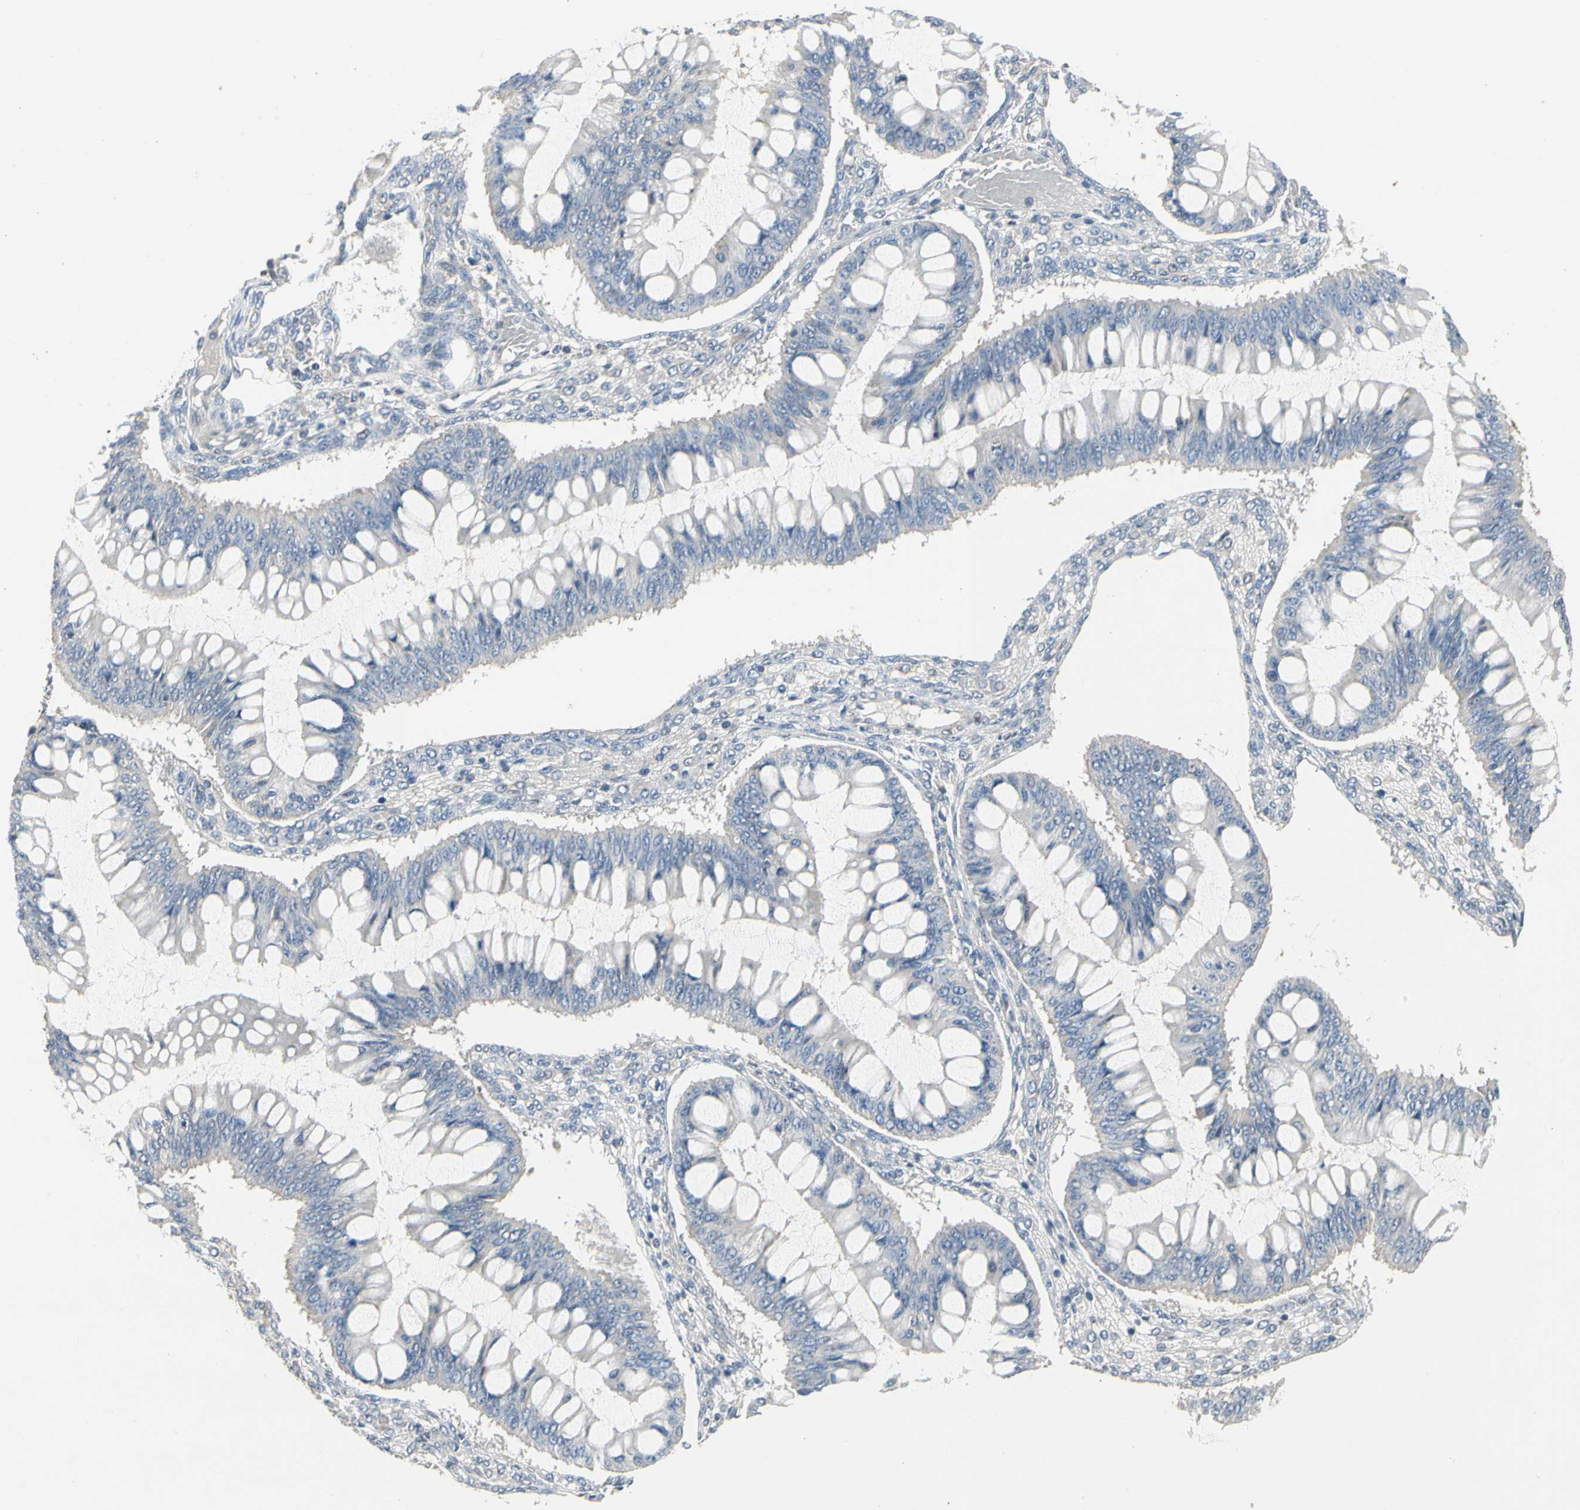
{"staining": {"intensity": "negative", "quantity": "none", "location": "none"}, "tissue": "ovarian cancer", "cell_type": "Tumor cells", "image_type": "cancer", "snomed": [{"axis": "morphology", "description": "Cystadenocarcinoma, mucinous, NOS"}, {"axis": "topography", "description": "Ovary"}], "caption": "This micrograph is of ovarian cancer (mucinous cystadenocarcinoma) stained with IHC to label a protein in brown with the nuclei are counter-stained blue. There is no staining in tumor cells.", "gene": "GREM1", "patient": {"sex": "female", "age": 73}}